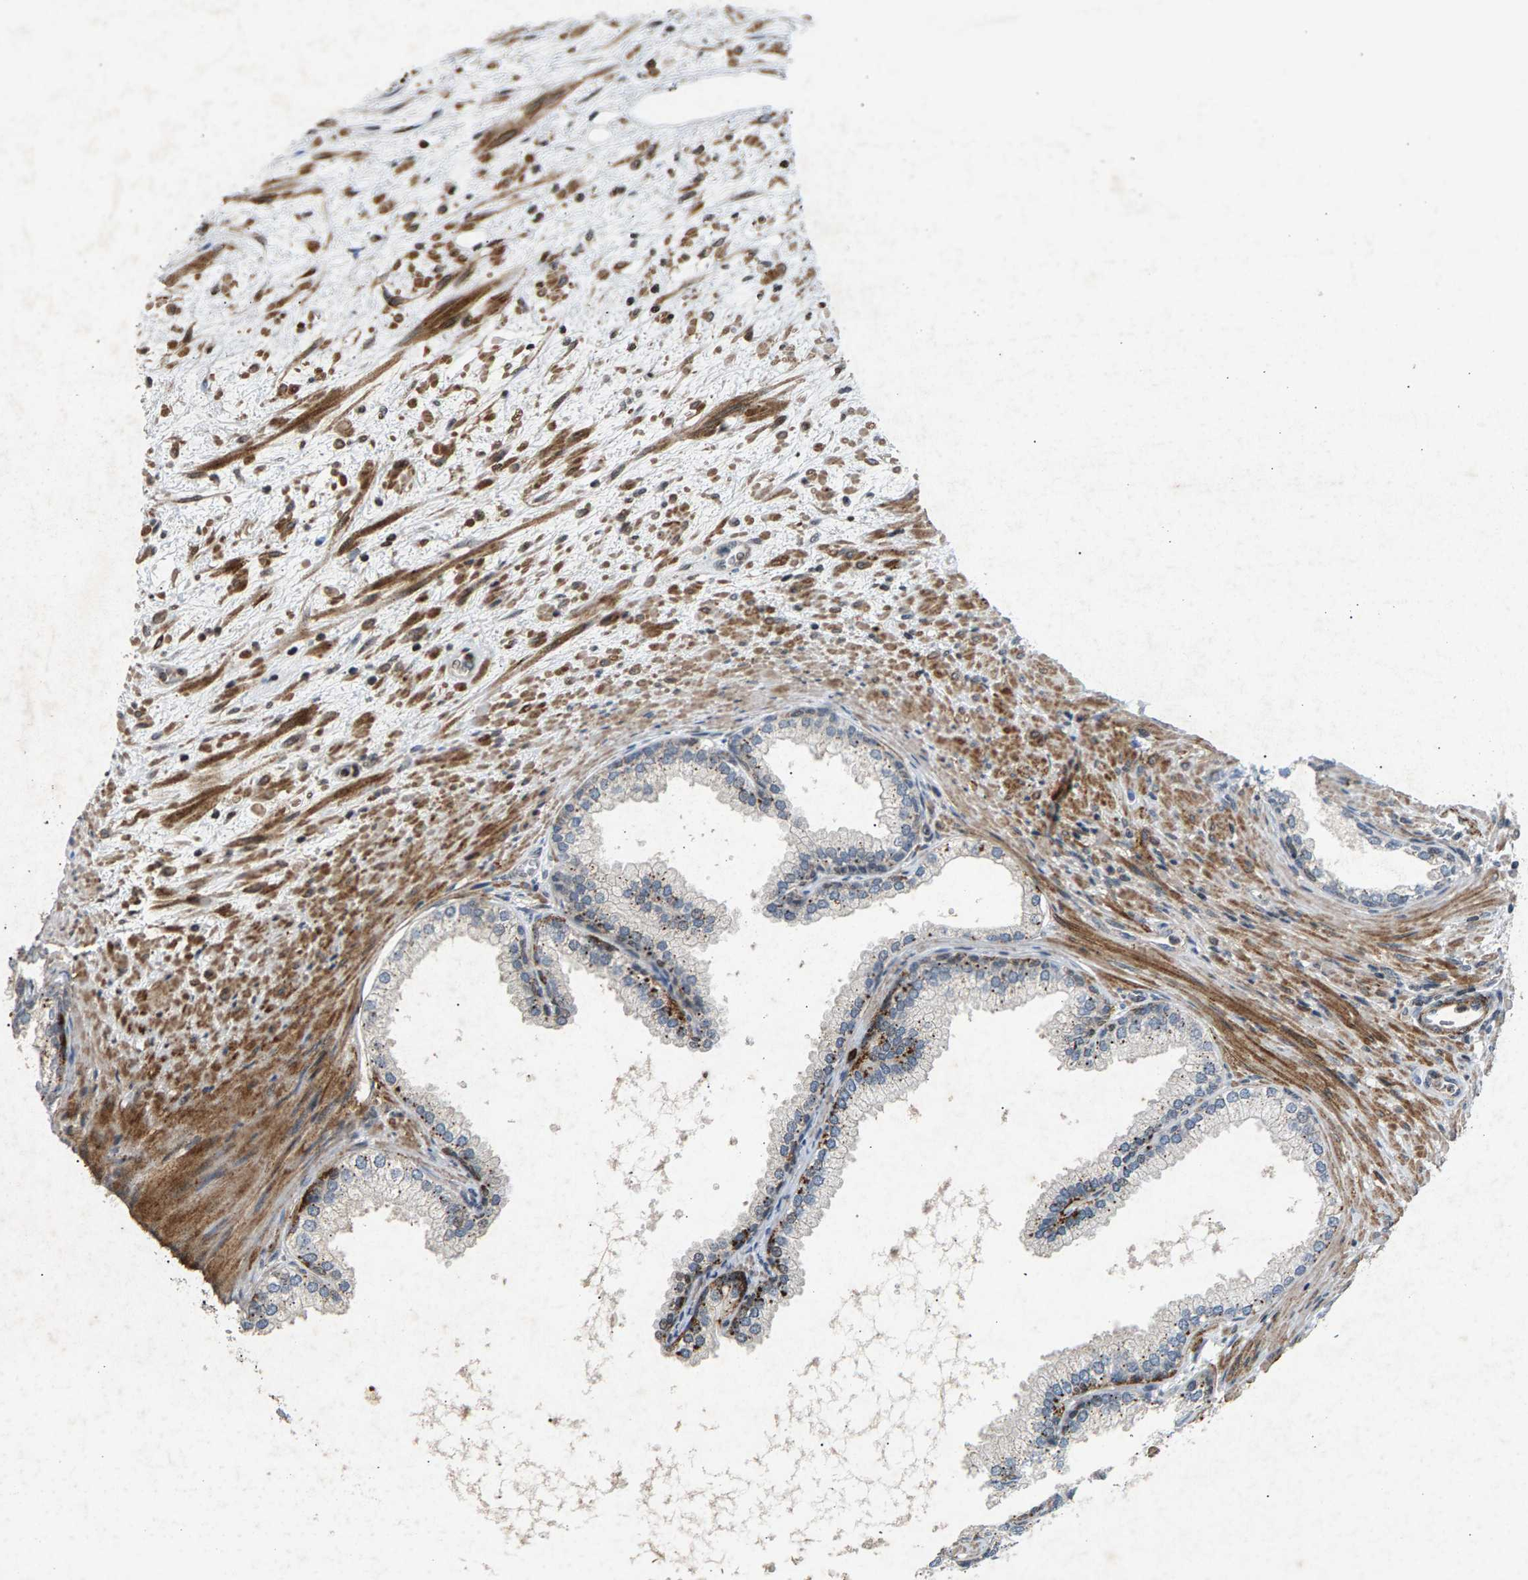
{"staining": {"intensity": "moderate", "quantity": "<25%", "location": "cytoplasmic/membranous"}, "tissue": "prostate", "cell_type": "Glandular cells", "image_type": "normal", "snomed": [{"axis": "morphology", "description": "Normal tissue, NOS"}, {"axis": "topography", "description": "Prostate"}], "caption": "A brown stain shows moderate cytoplasmic/membranous staining of a protein in glandular cells of unremarkable prostate. (DAB (3,3'-diaminobenzidine) IHC, brown staining for protein, blue staining for nuclei).", "gene": "ZPR1", "patient": {"sex": "male", "age": 76}}